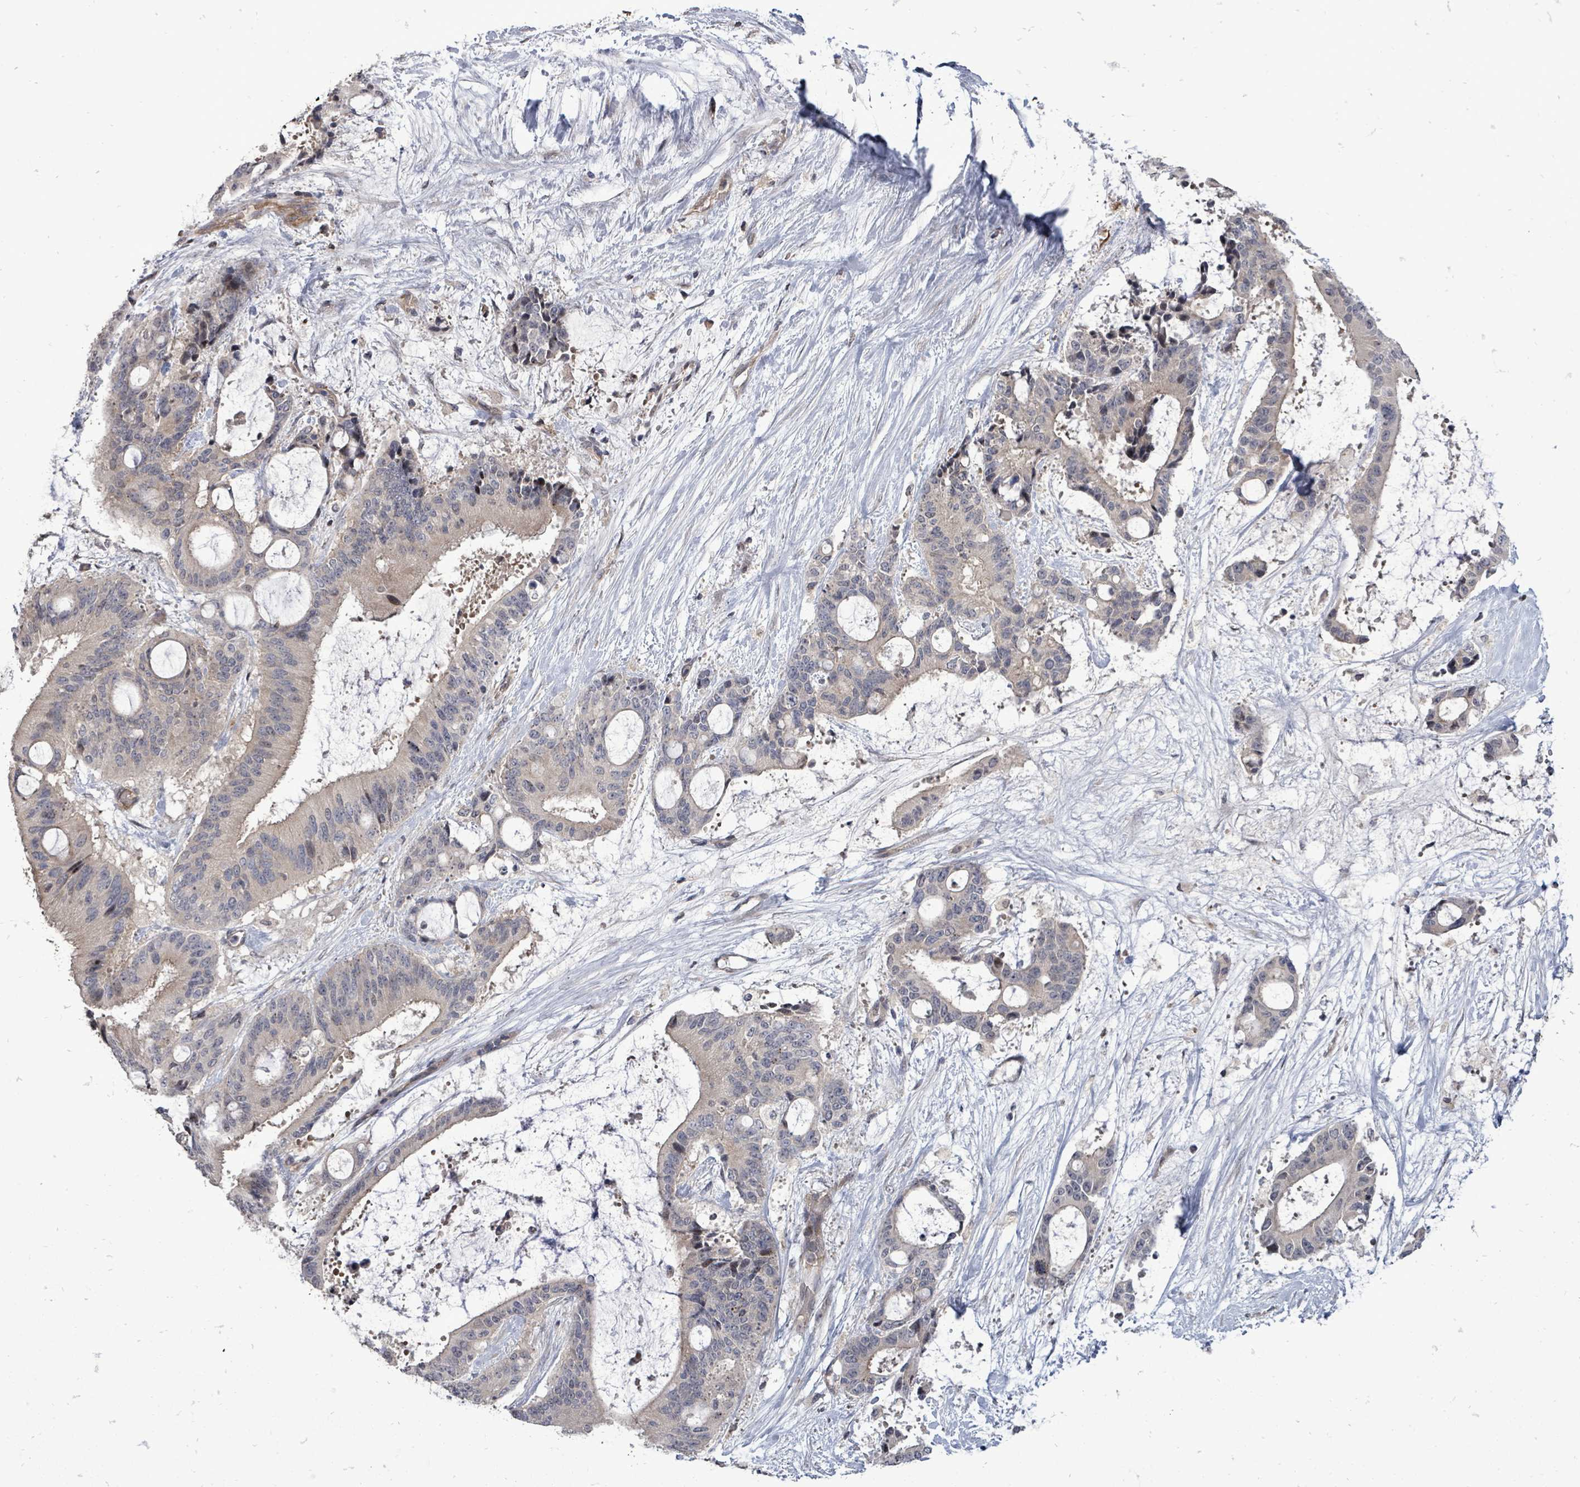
{"staining": {"intensity": "negative", "quantity": "none", "location": "none"}, "tissue": "liver cancer", "cell_type": "Tumor cells", "image_type": "cancer", "snomed": [{"axis": "morphology", "description": "Normal tissue, NOS"}, {"axis": "morphology", "description": "Cholangiocarcinoma"}, {"axis": "topography", "description": "Liver"}, {"axis": "topography", "description": "Peripheral nerve tissue"}], "caption": "There is no significant expression in tumor cells of liver cholangiocarcinoma.", "gene": "RALGAPB", "patient": {"sex": "female", "age": 73}}